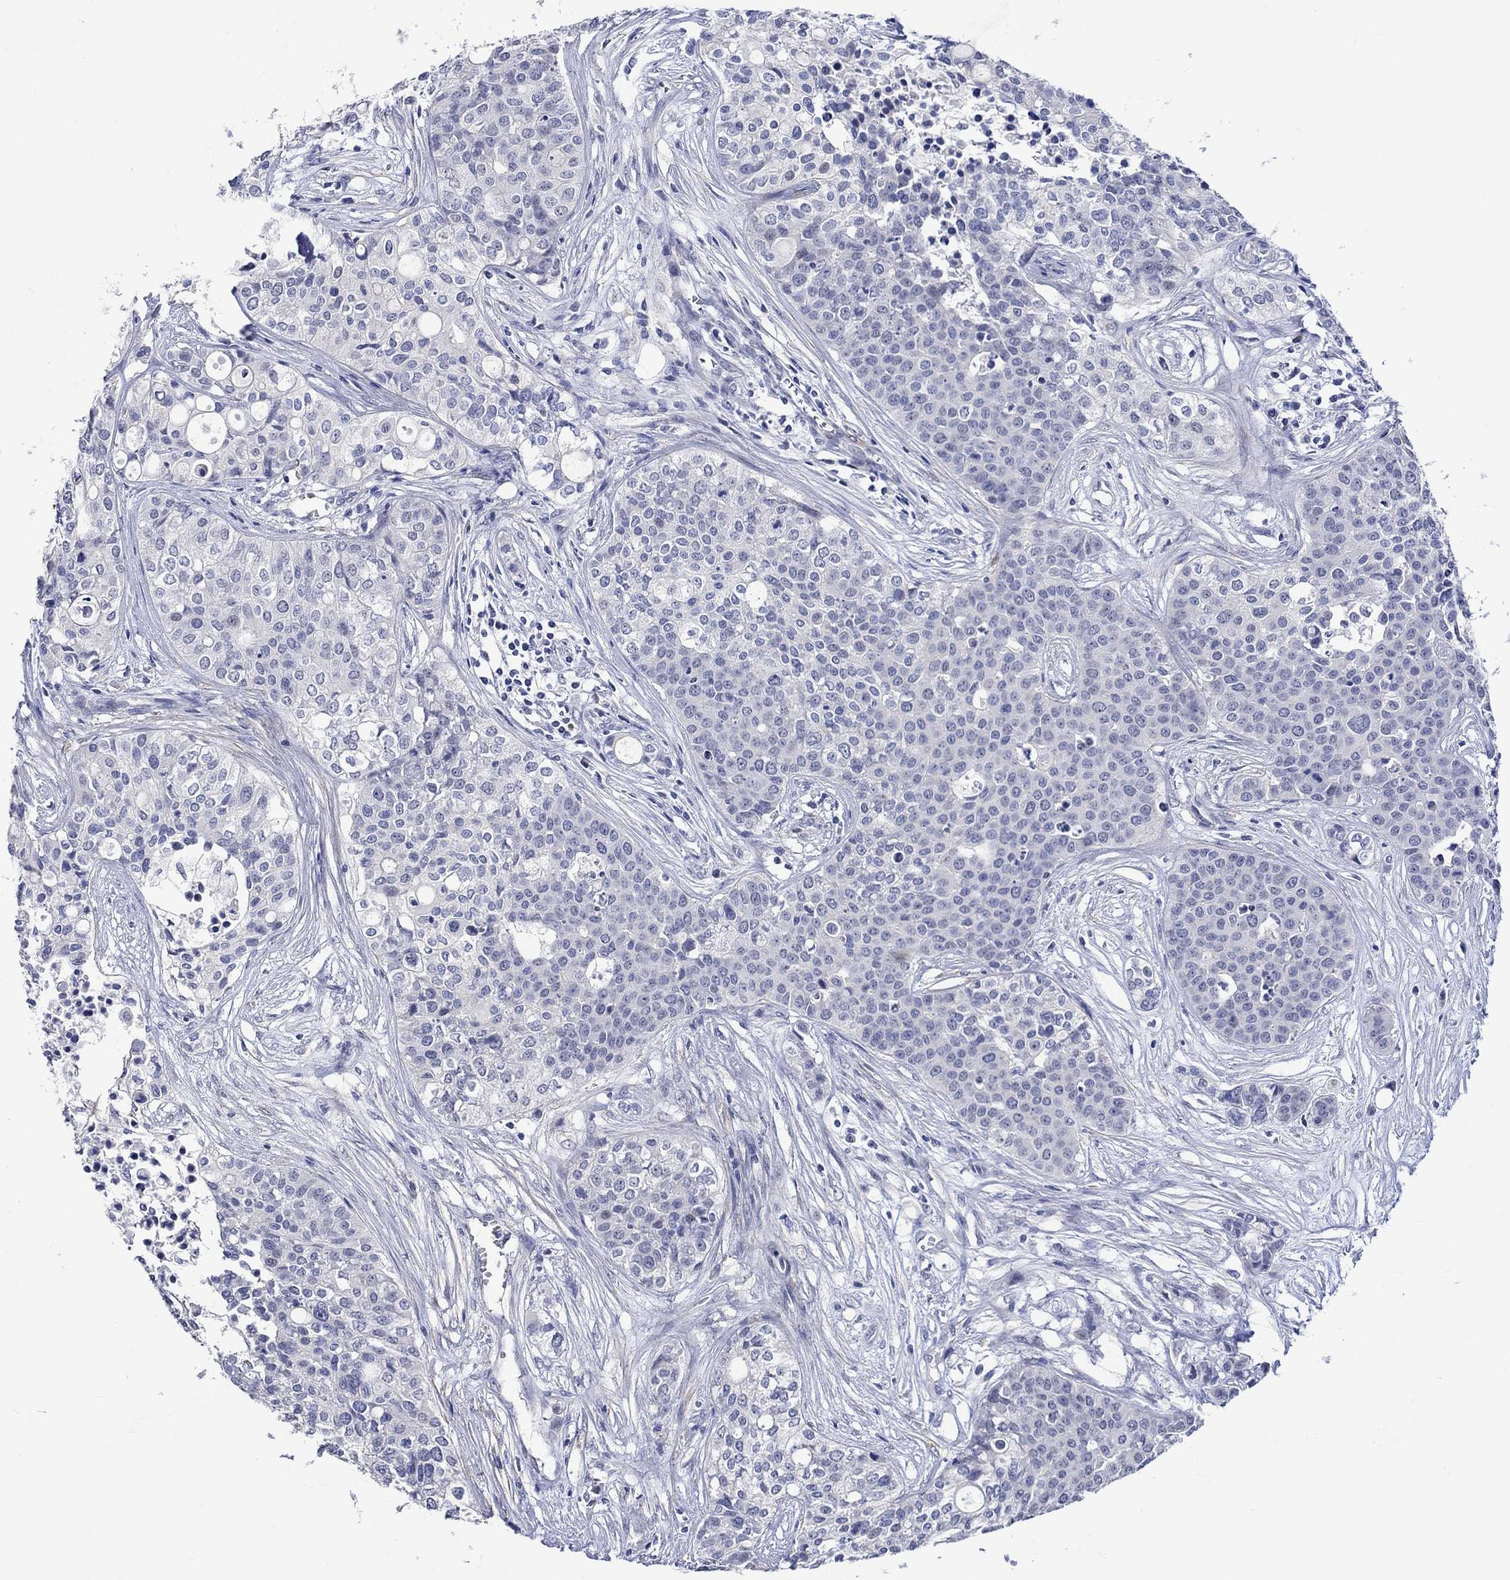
{"staining": {"intensity": "negative", "quantity": "none", "location": "none"}, "tissue": "carcinoid", "cell_type": "Tumor cells", "image_type": "cancer", "snomed": [{"axis": "morphology", "description": "Carcinoid, malignant, NOS"}, {"axis": "topography", "description": "Colon"}], "caption": "Immunohistochemistry photomicrograph of neoplastic tissue: carcinoid stained with DAB demonstrates no significant protein staining in tumor cells. (DAB (3,3'-diaminobenzidine) IHC, high magnification).", "gene": "CRYAB", "patient": {"sex": "male", "age": 81}}